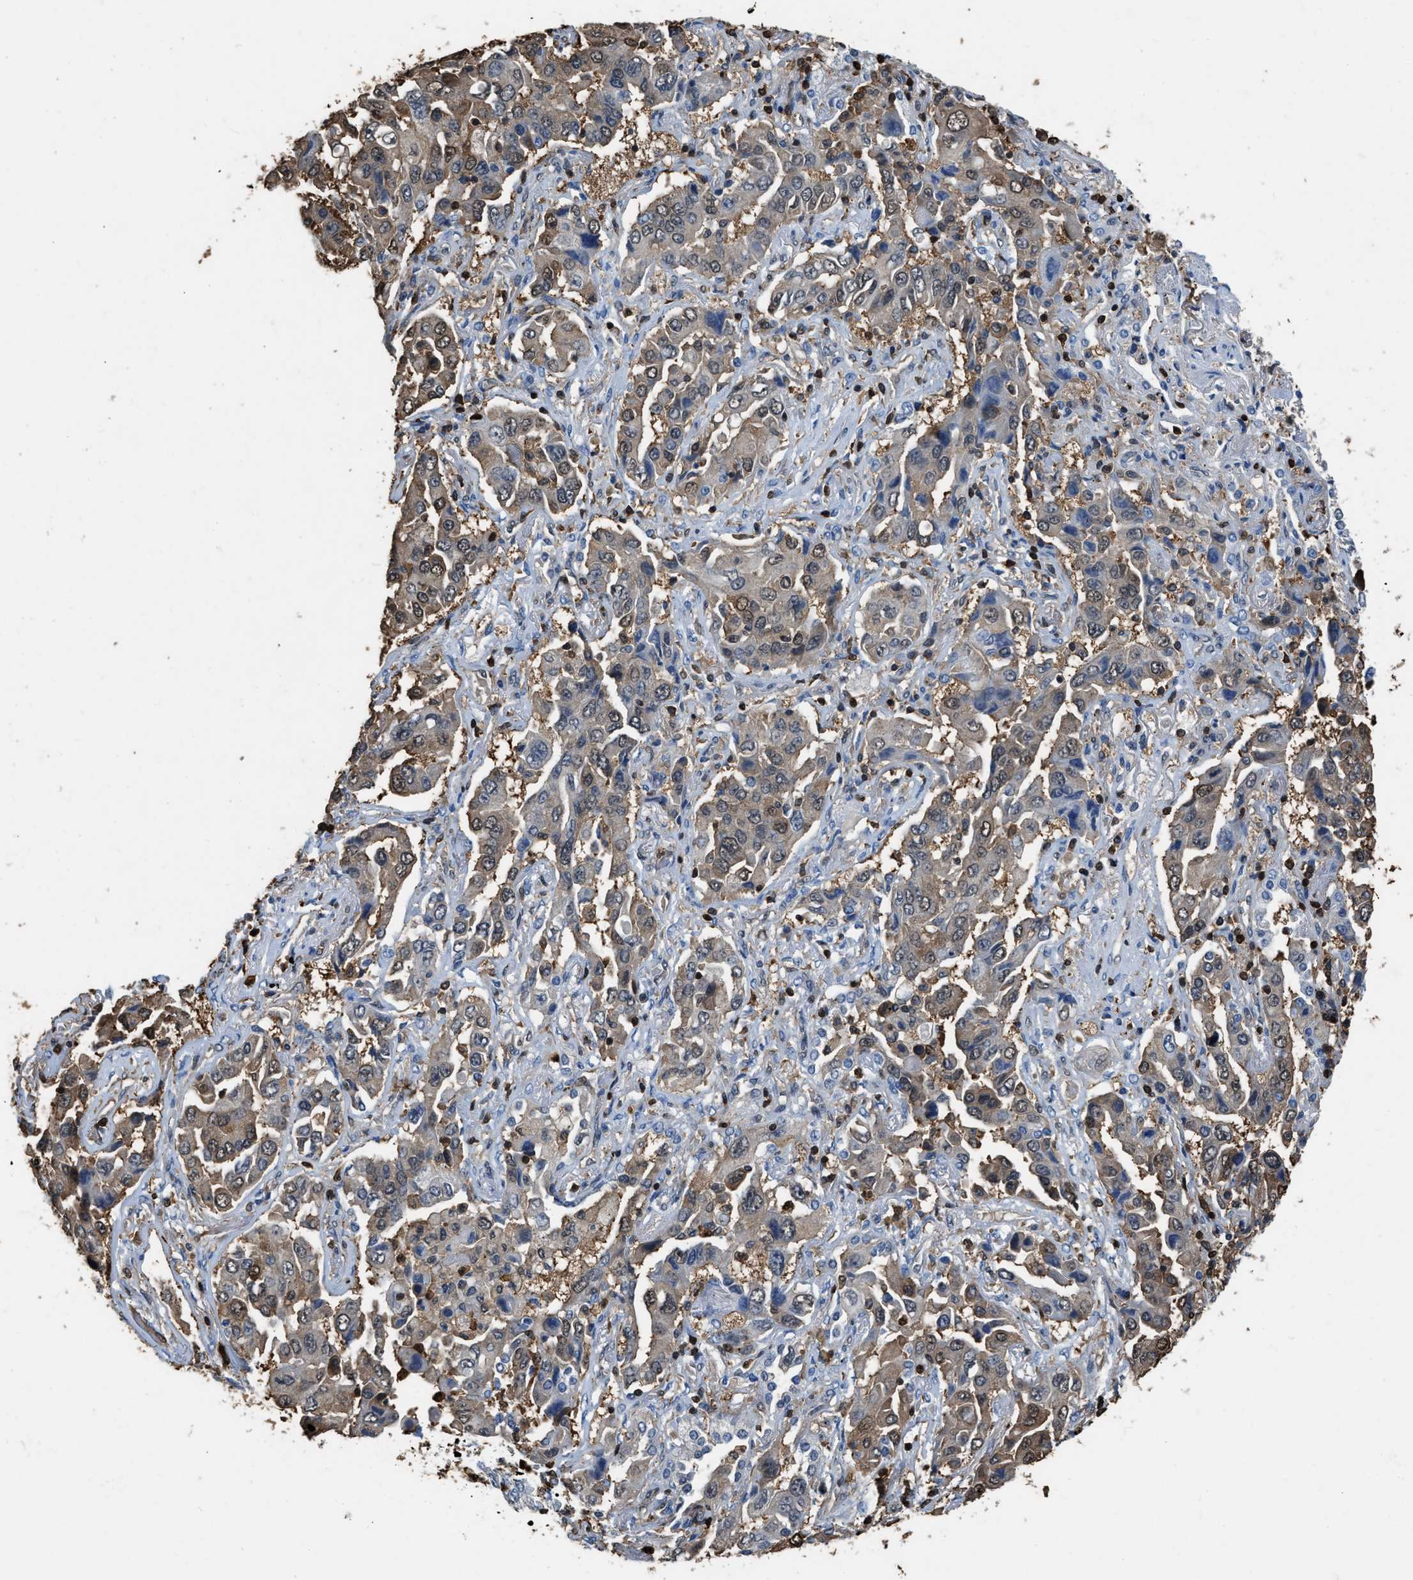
{"staining": {"intensity": "weak", "quantity": ">75%", "location": "cytoplasmic/membranous"}, "tissue": "lung cancer", "cell_type": "Tumor cells", "image_type": "cancer", "snomed": [{"axis": "morphology", "description": "Adenocarcinoma, NOS"}, {"axis": "topography", "description": "Lung"}], "caption": "IHC (DAB (3,3'-diaminobenzidine)) staining of lung cancer (adenocarcinoma) reveals weak cytoplasmic/membranous protein positivity in about >75% of tumor cells. The staining was performed using DAB (3,3'-diaminobenzidine) to visualize the protein expression in brown, while the nuclei were stained in blue with hematoxylin (Magnification: 20x).", "gene": "ARHGDIB", "patient": {"sex": "female", "age": 65}}